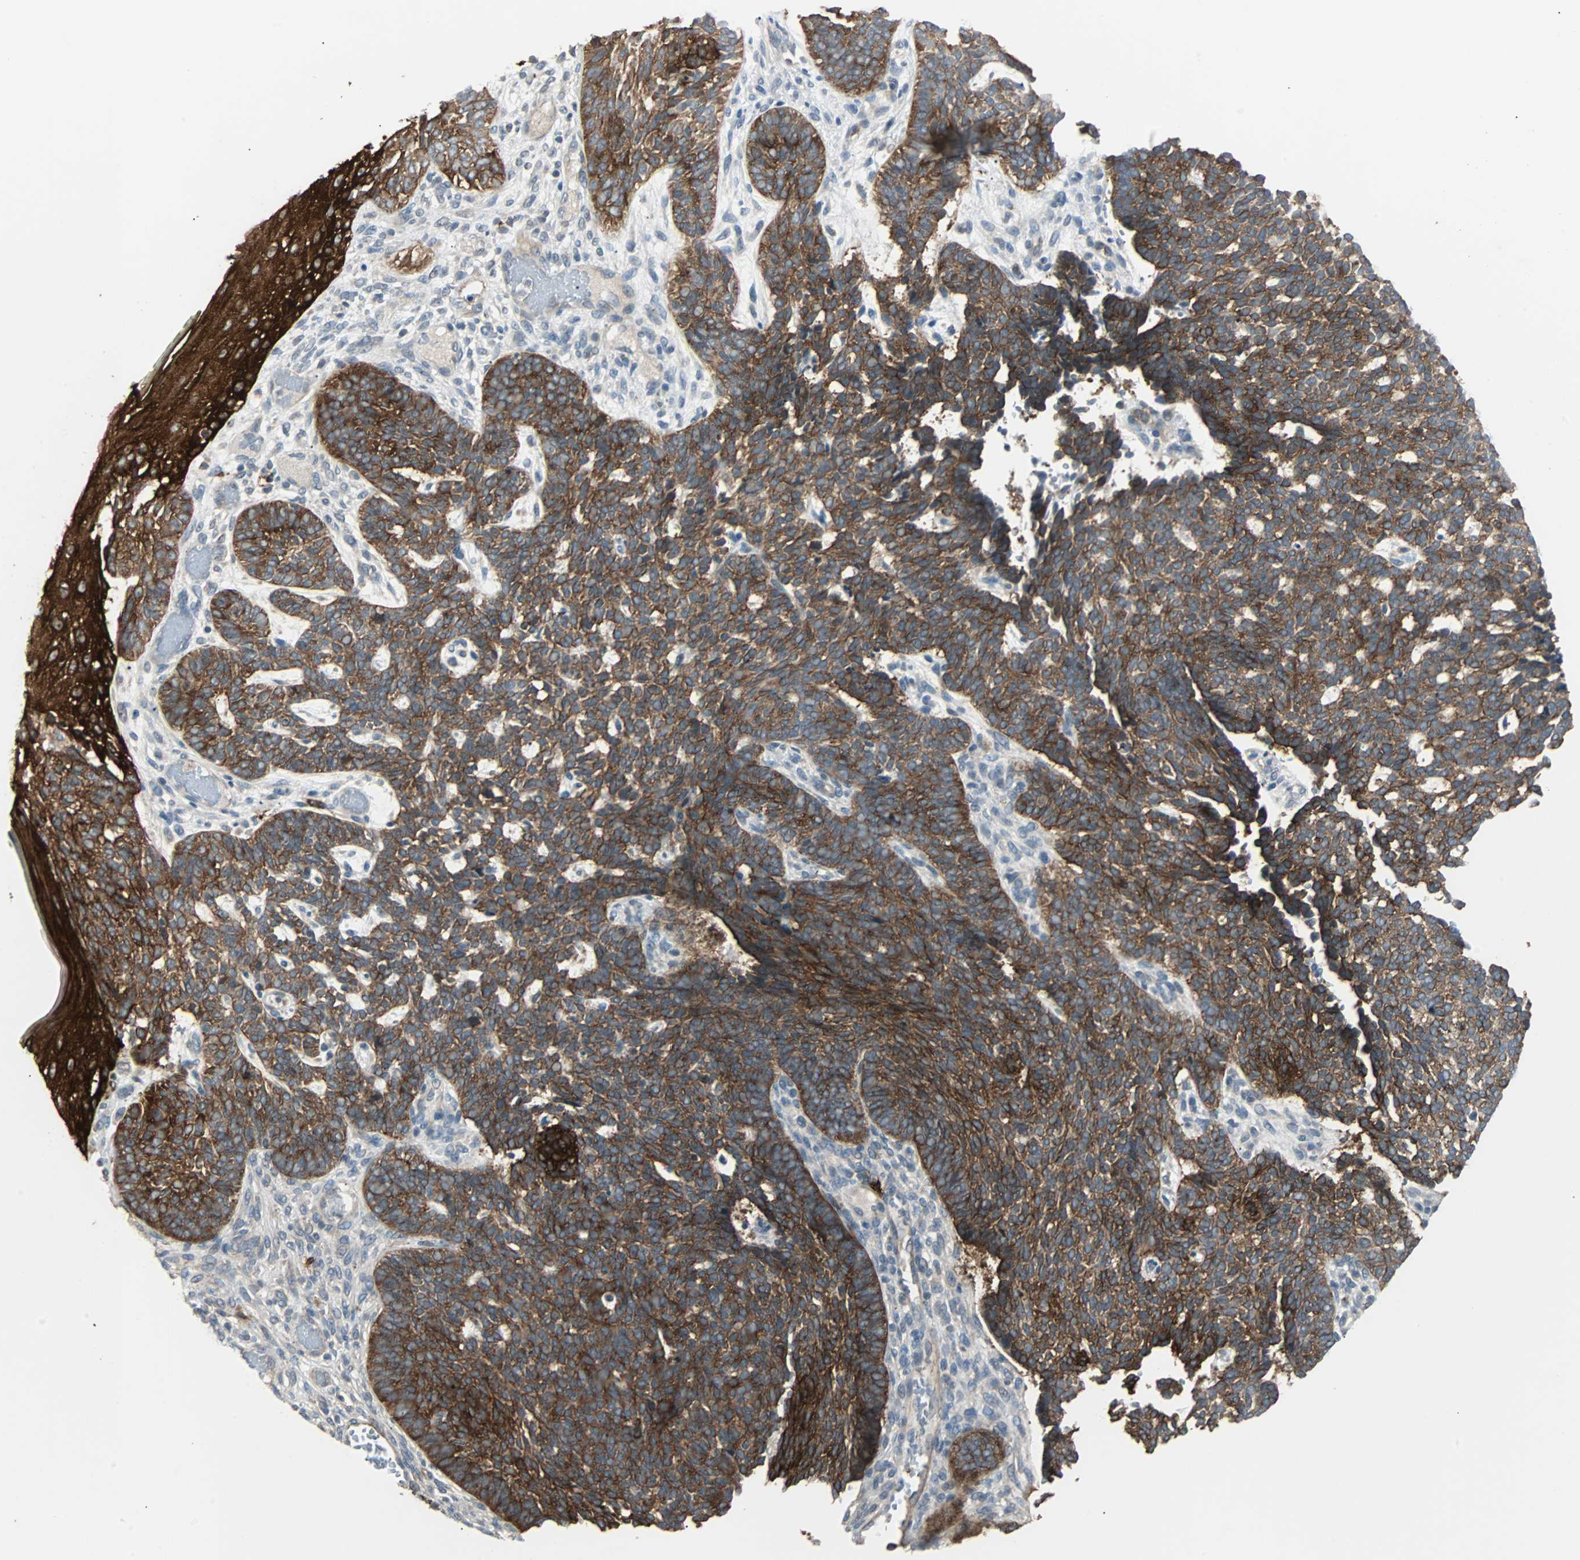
{"staining": {"intensity": "strong", "quantity": ">75%", "location": "cytoplasmic/membranous"}, "tissue": "skin cancer", "cell_type": "Tumor cells", "image_type": "cancer", "snomed": [{"axis": "morphology", "description": "Normal tissue, NOS"}, {"axis": "morphology", "description": "Basal cell carcinoma"}, {"axis": "topography", "description": "Skin"}], "caption": "The micrograph displays staining of basal cell carcinoma (skin), revealing strong cytoplasmic/membranous protein expression (brown color) within tumor cells. Immunohistochemistry (ihc) stains the protein of interest in brown and the nuclei are stained blue.", "gene": "CMC2", "patient": {"sex": "male", "age": 87}}